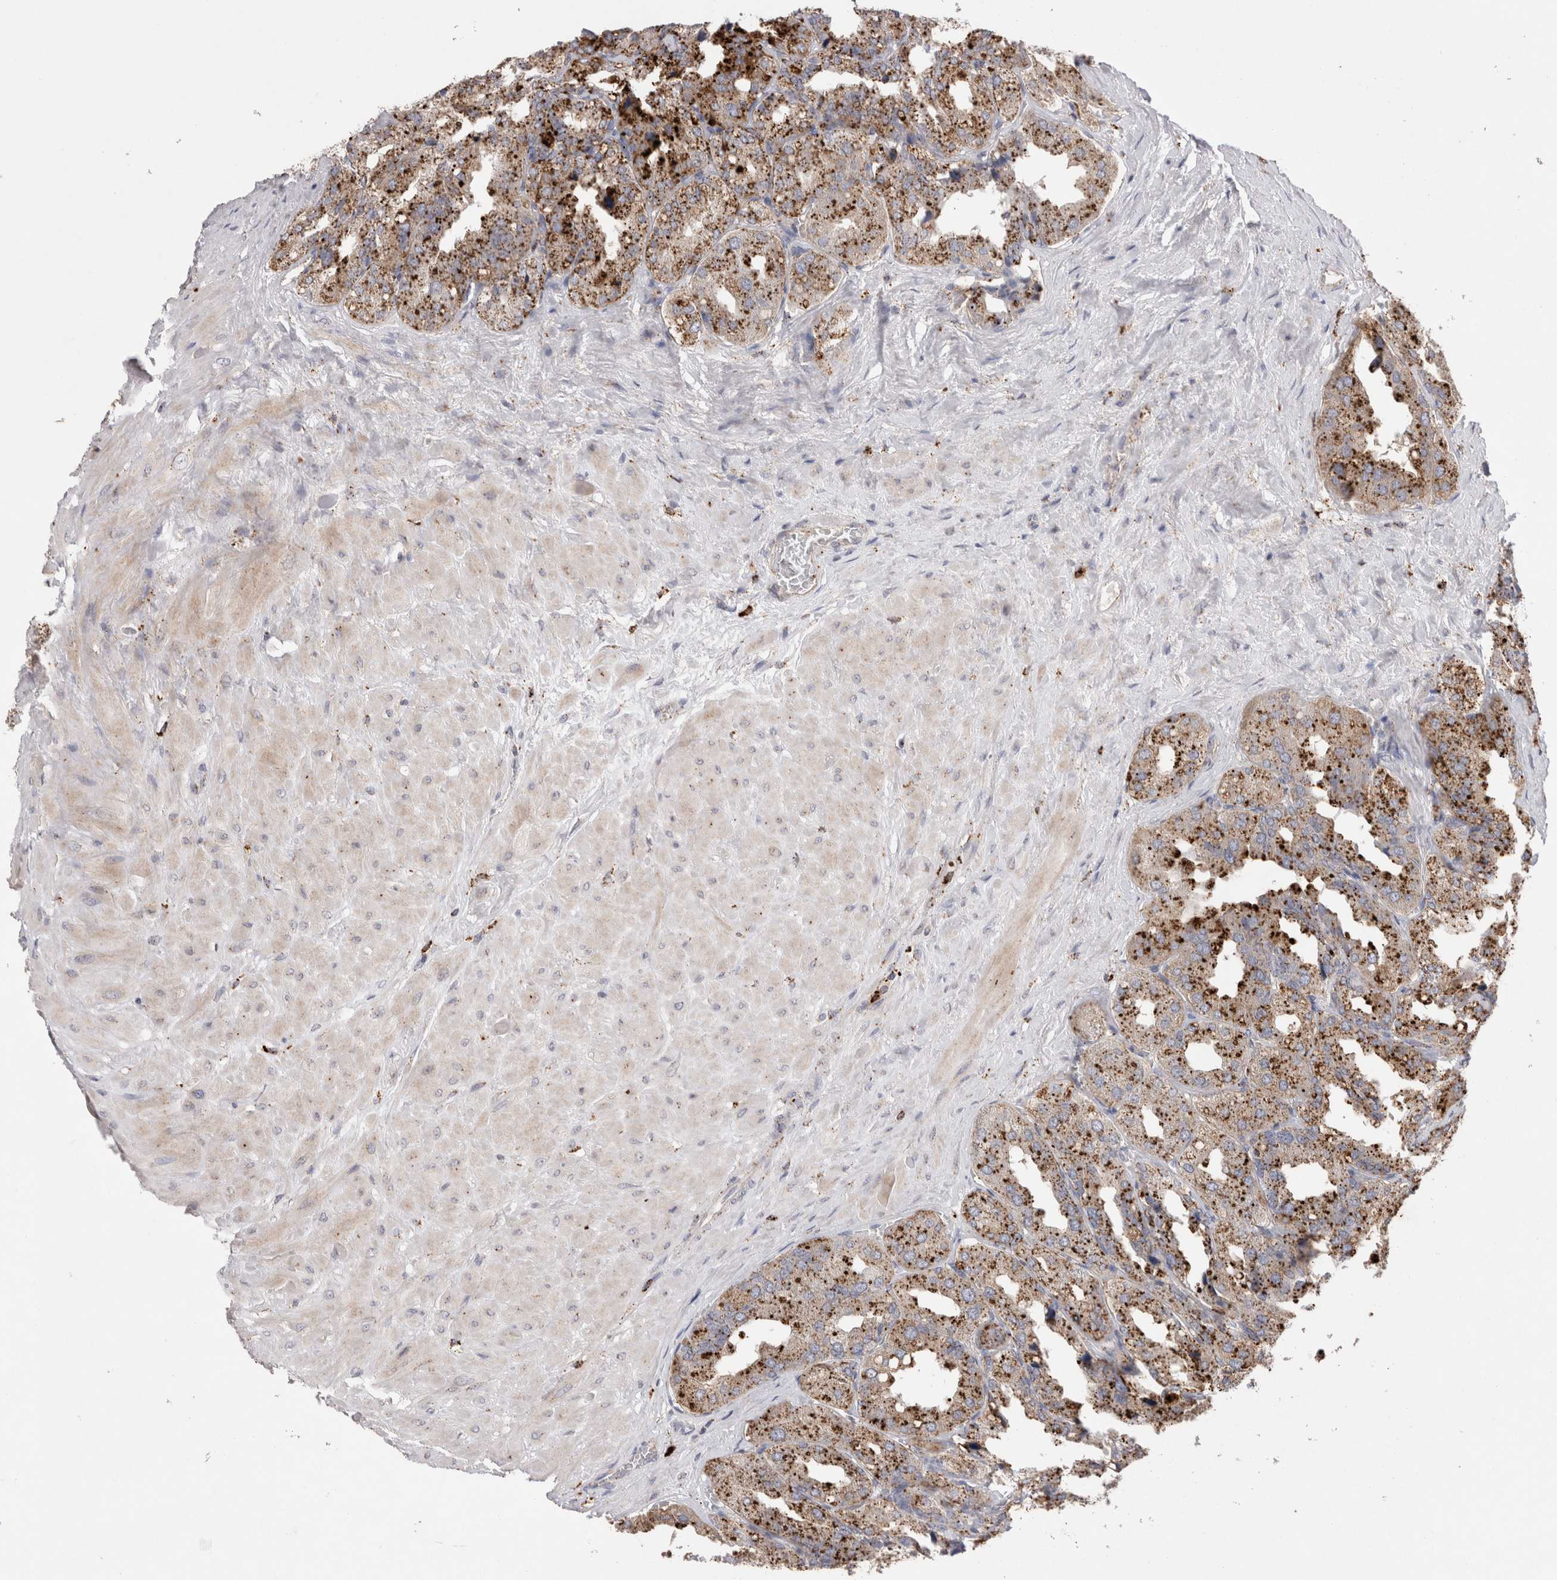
{"staining": {"intensity": "strong", "quantity": ">75%", "location": "cytoplasmic/membranous"}, "tissue": "seminal vesicle", "cell_type": "Glandular cells", "image_type": "normal", "snomed": [{"axis": "morphology", "description": "Normal tissue, NOS"}, {"axis": "topography", "description": "Prostate"}, {"axis": "topography", "description": "Seminal veicle"}], "caption": "Glandular cells exhibit high levels of strong cytoplasmic/membranous expression in about >75% of cells in benign seminal vesicle. The protein of interest is stained brown, and the nuclei are stained in blue (DAB IHC with brightfield microscopy, high magnification).", "gene": "CTSA", "patient": {"sex": "male", "age": 51}}